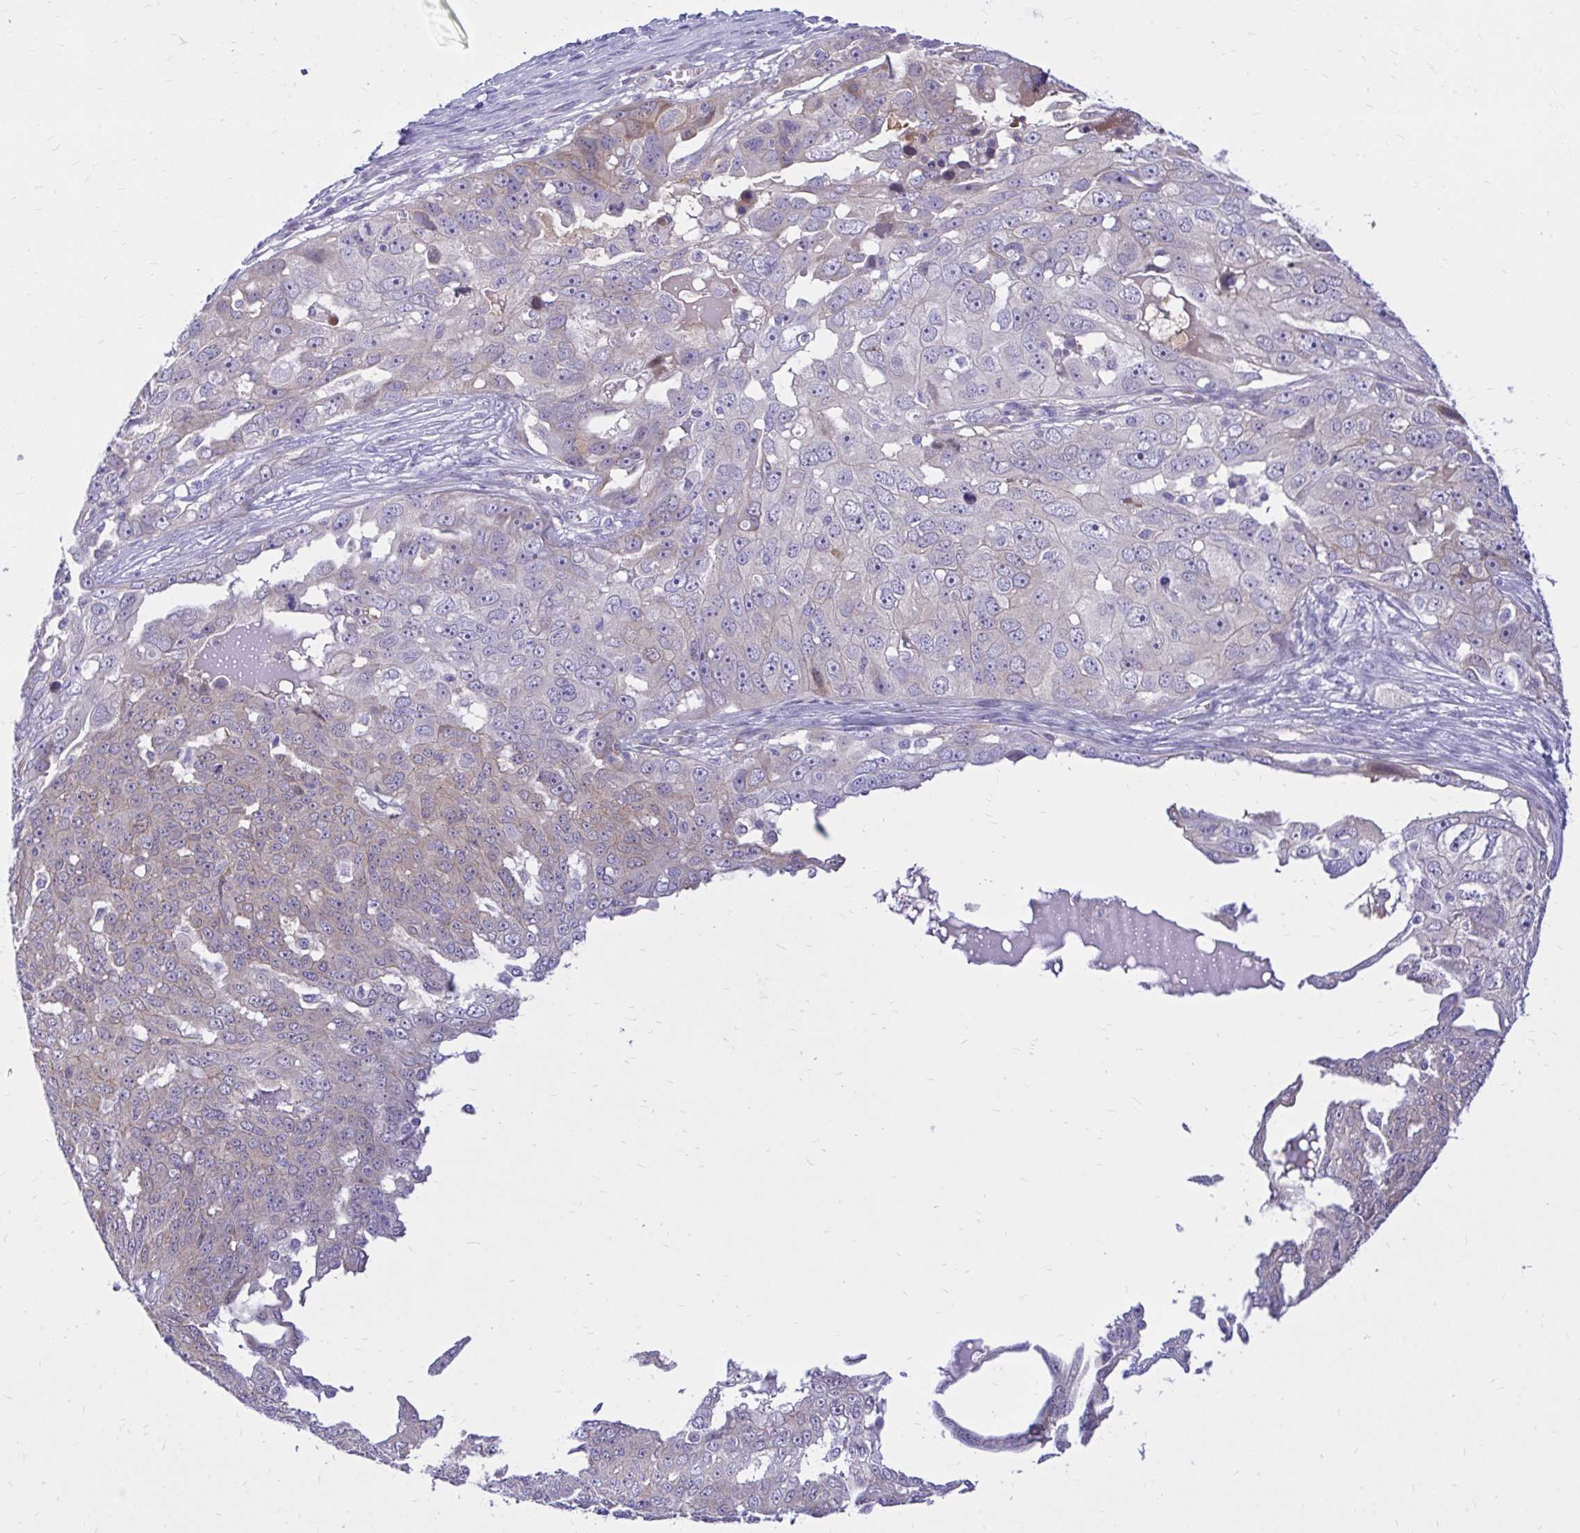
{"staining": {"intensity": "weak", "quantity": "<25%", "location": "cytoplasmic/membranous"}, "tissue": "ovarian cancer", "cell_type": "Tumor cells", "image_type": "cancer", "snomed": [{"axis": "morphology", "description": "Carcinoma, endometroid"}, {"axis": "topography", "description": "Ovary"}], "caption": "Immunohistochemistry photomicrograph of neoplastic tissue: endometroid carcinoma (ovarian) stained with DAB shows no significant protein expression in tumor cells.", "gene": "ADAMTSL1", "patient": {"sex": "female", "age": 70}}